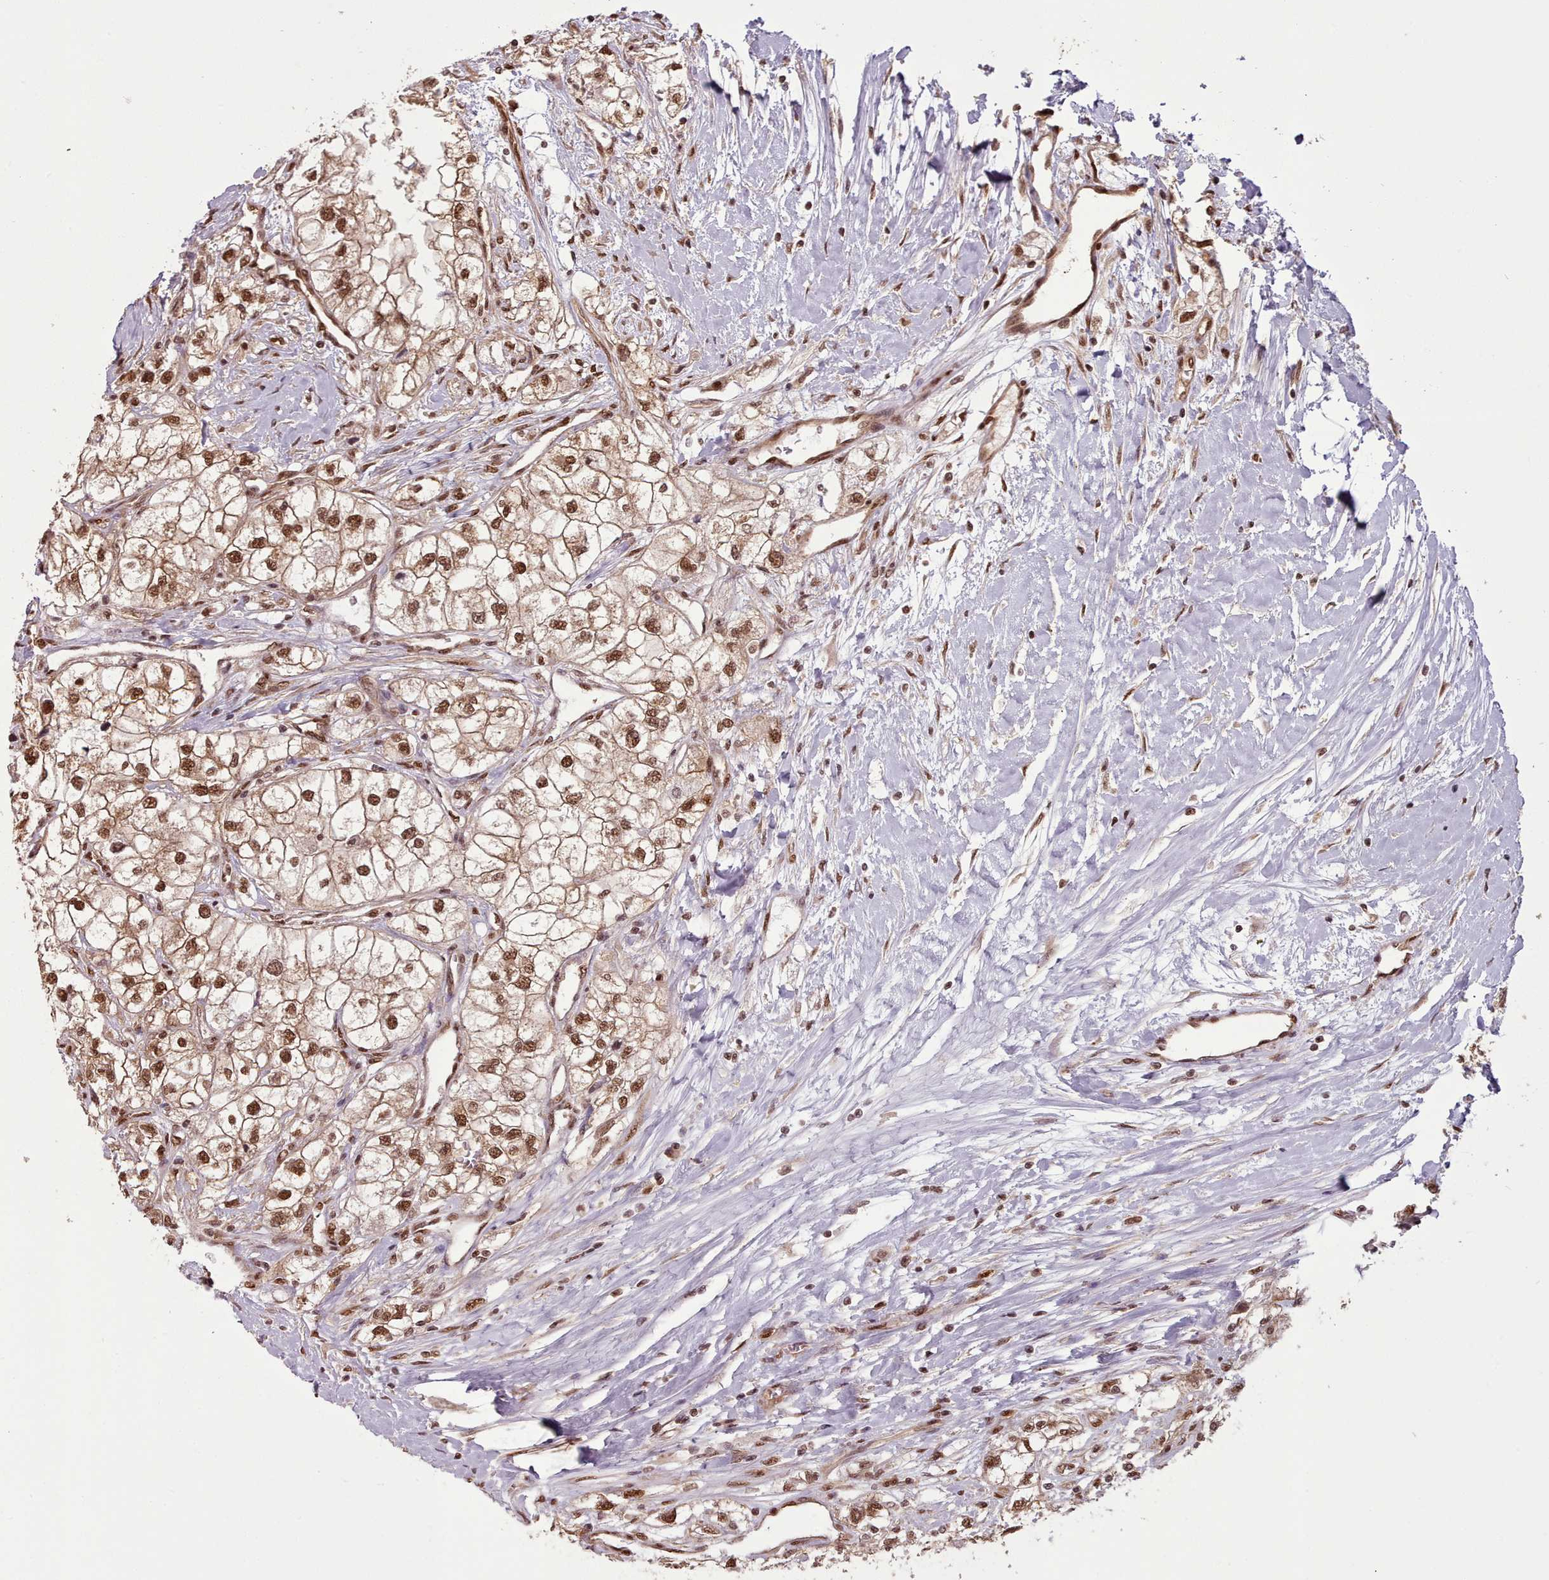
{"staining": {"intensity": "moderate", "quantity": ">75%", "location": "nuclear"}, "tissue": "renal cancer", "cell_type": "Tumor cells", "image_type": "cancer", "snomed": [{"axis": "morphology", "description": "Adenocarcinoma, NOS"}, {"axis": "topography", "description": "Kidney"}], "caption": "Tumor cells display moderate nuclear positivity in approximately >75% of cells in renal cancer. (Brightfield microscopy of DAB IHC at high magnification).", "gene": "RPS27A", "patient": {"sex": "male", "age": 59}}